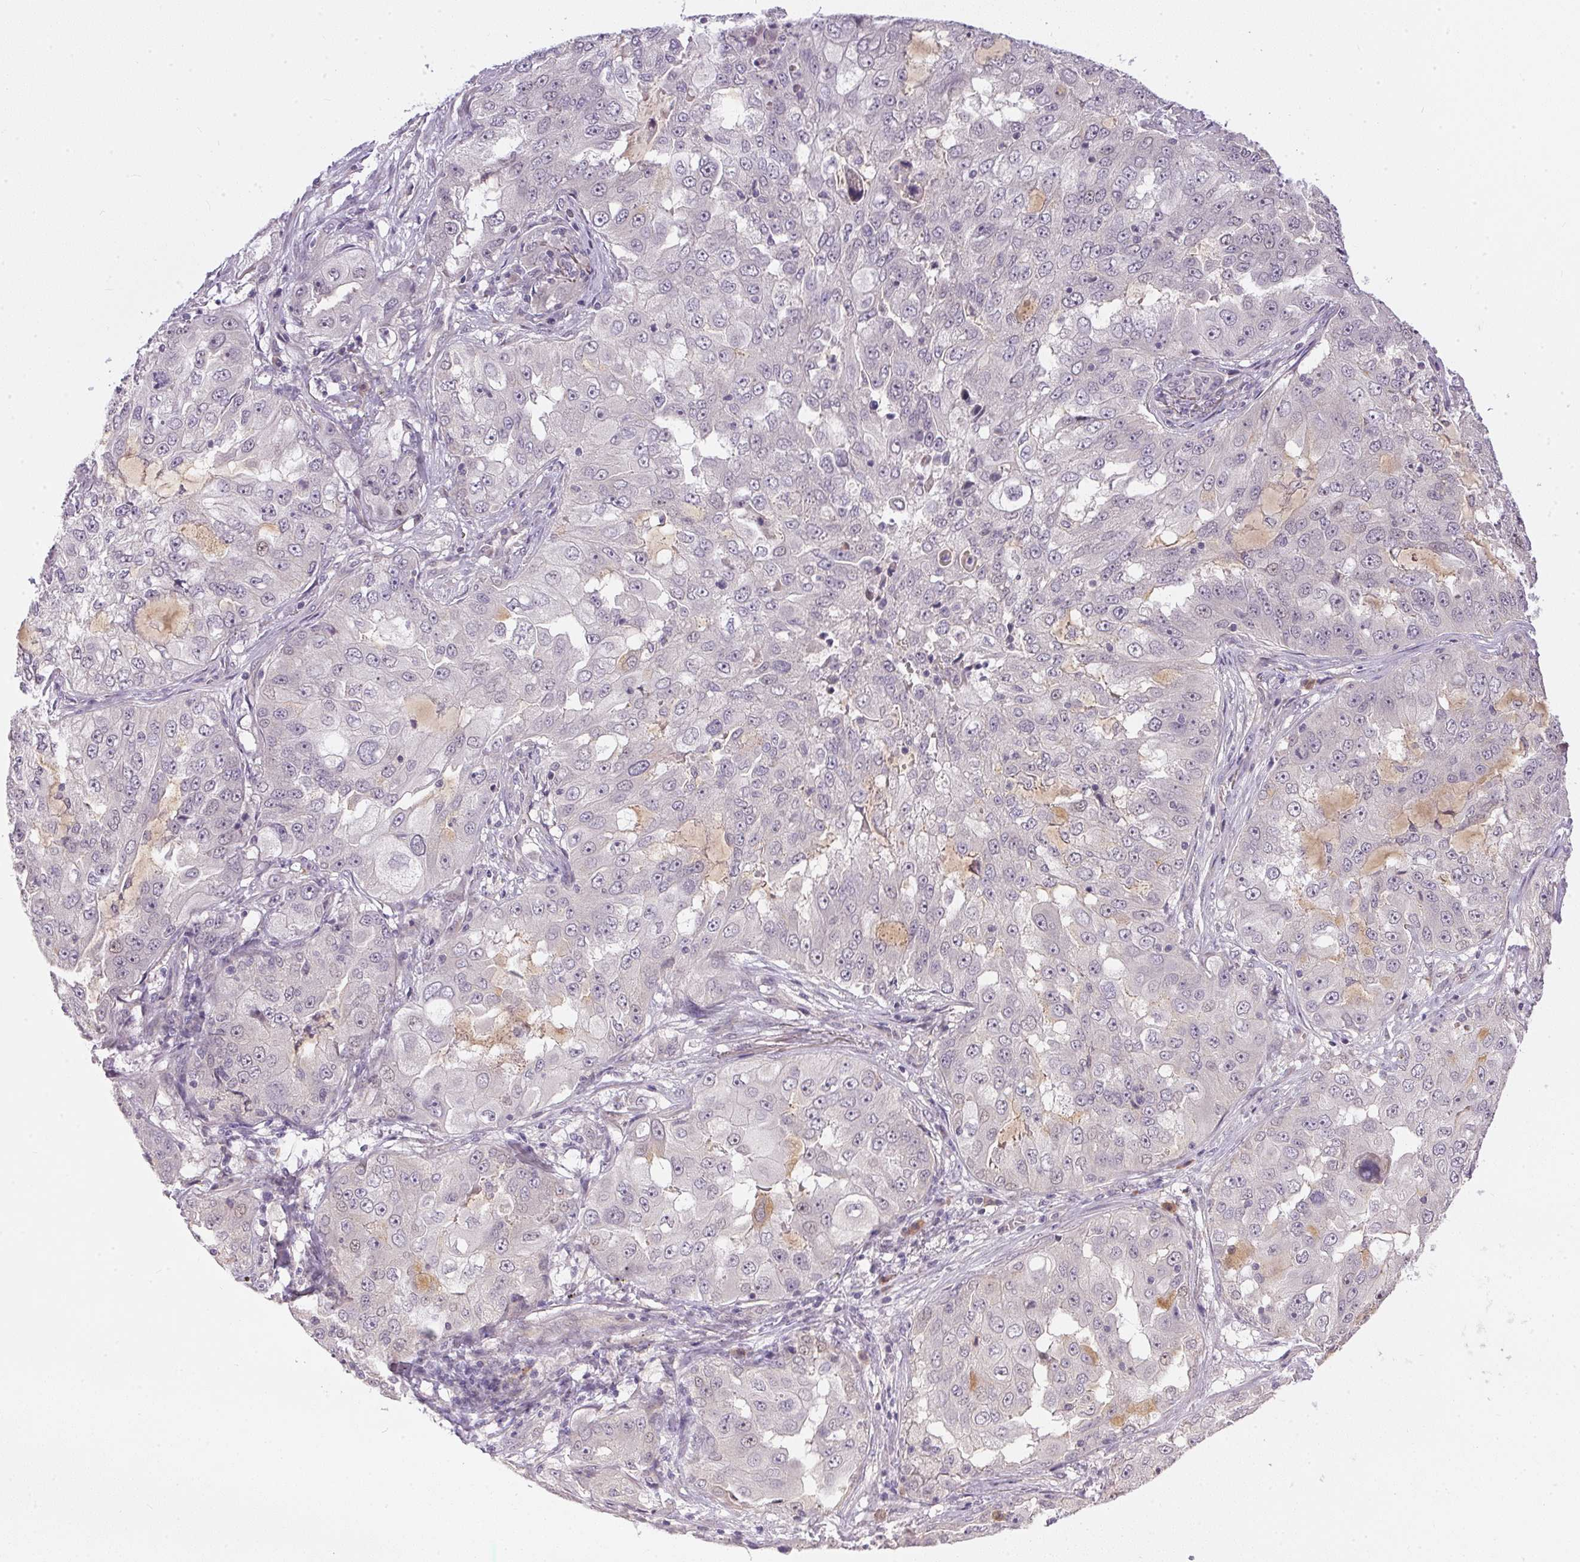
{"staining": {"intensity": "negative", "quantity": "none", "location": "none"}, "tissue": "lung cancer", "cell_type": "Tumor cells", "image_type": "cancer", "snomed": [{"axis": "morphology", "description": "Adenocarcinoma, NOS"}, {"axis": "topography", "description": "Lung"}], "caption": "A high-resolution histopathology image shows IHC staining of lung adenocarcinoma, which exhibits no significant staining in tumor cells.", "gene": "TTC23L", "patient": {"sex": "female", "age": 61}}